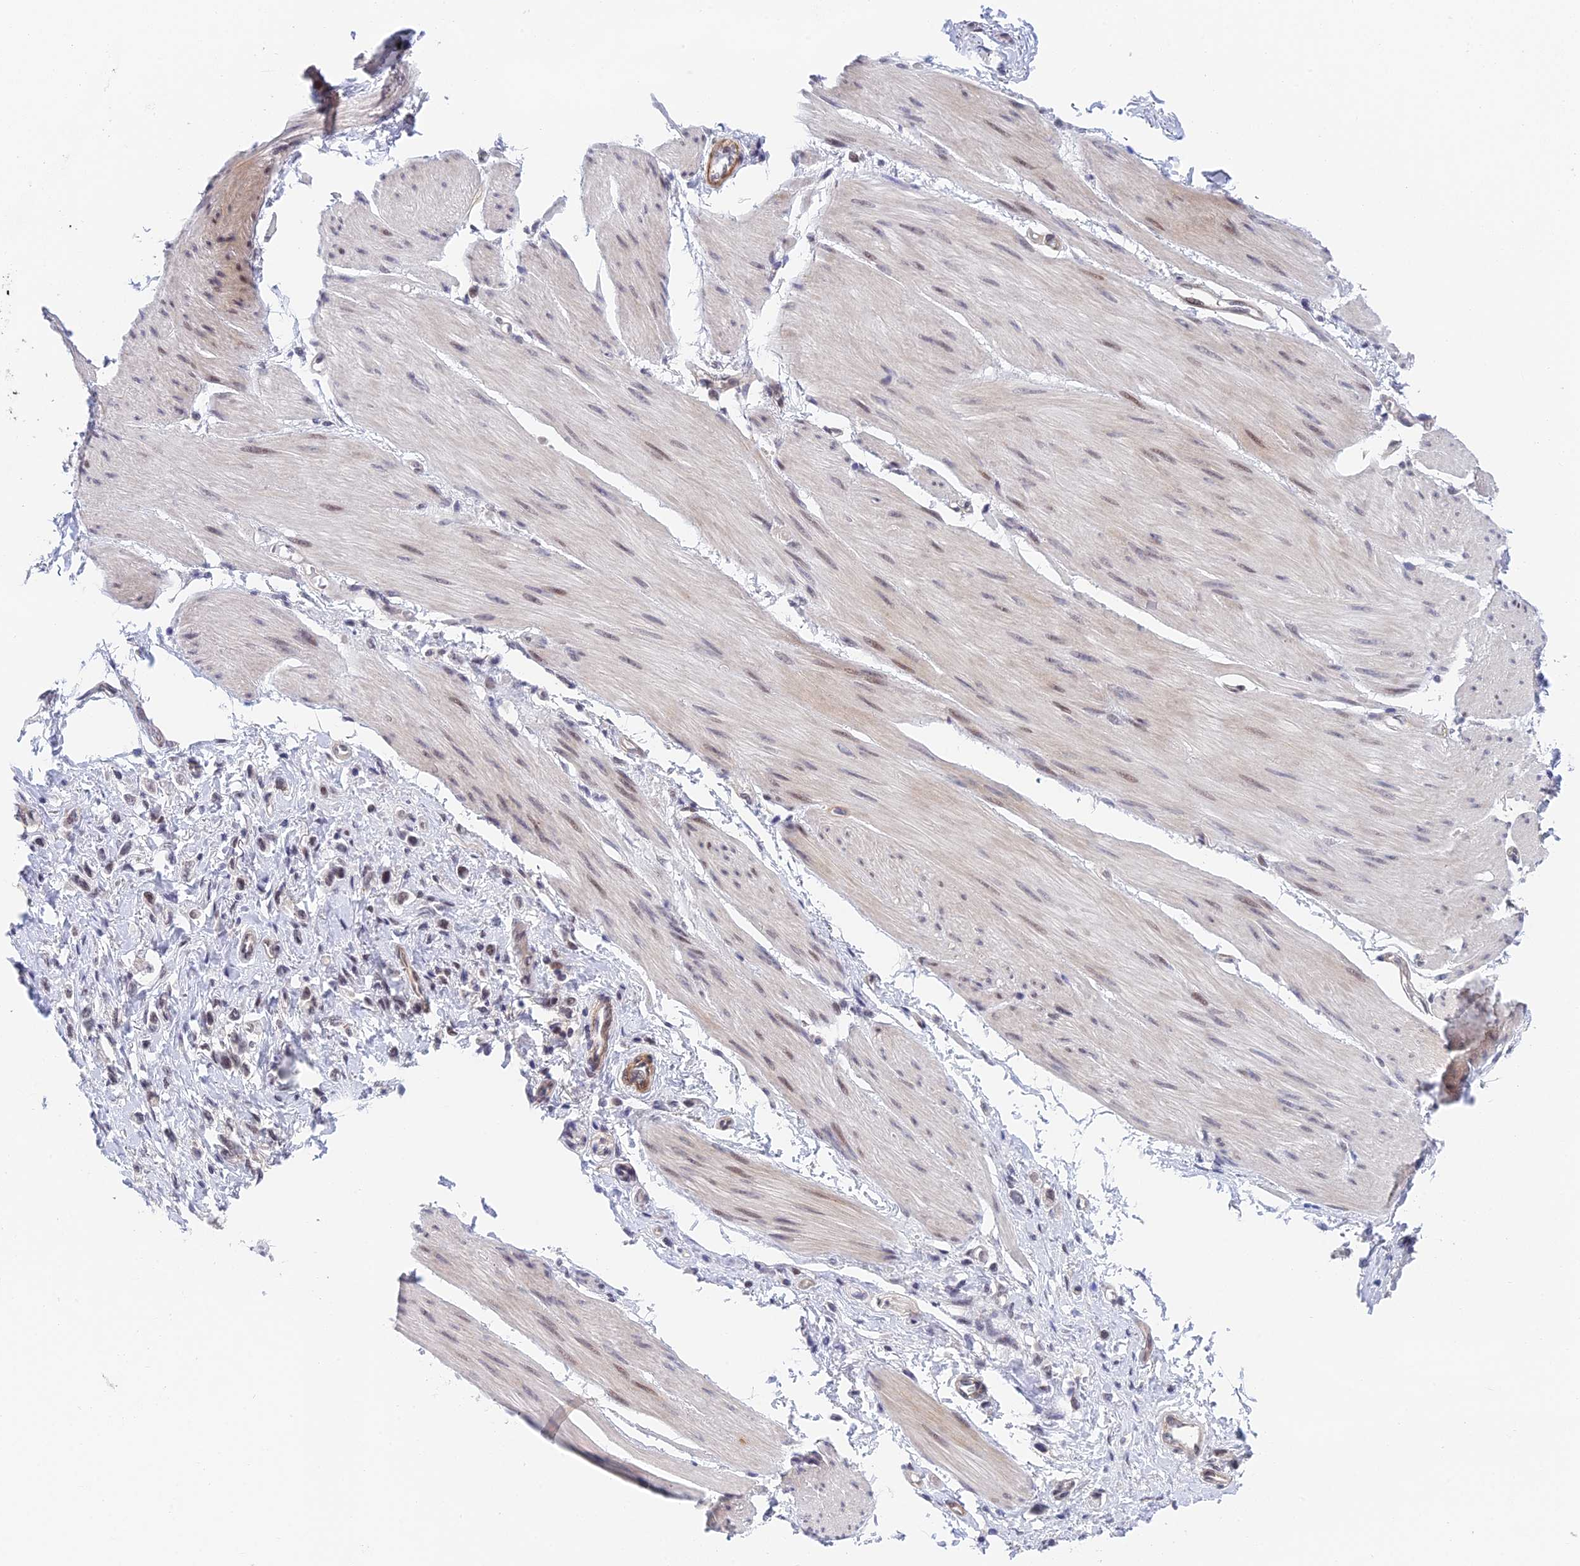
{"staining": {"intensity": "weak", "quantity": ">75%", "location": "nuclear"}, "tissue": "stomach cancer", "cell_type": "Tumor cells", "image_type": "cancer", "snomed": [{"axis": "morphology", "description": "Adenocarcinoma, NOS"}, {"axis": "topography", "description": "Stomach"}], "caption": "Stomach adenocarcinoma stained with a protein marker exhibits weak staining in tumor cells.", "gene": "NSMCE1", "patient": {"sex": "female", "age": 65}}